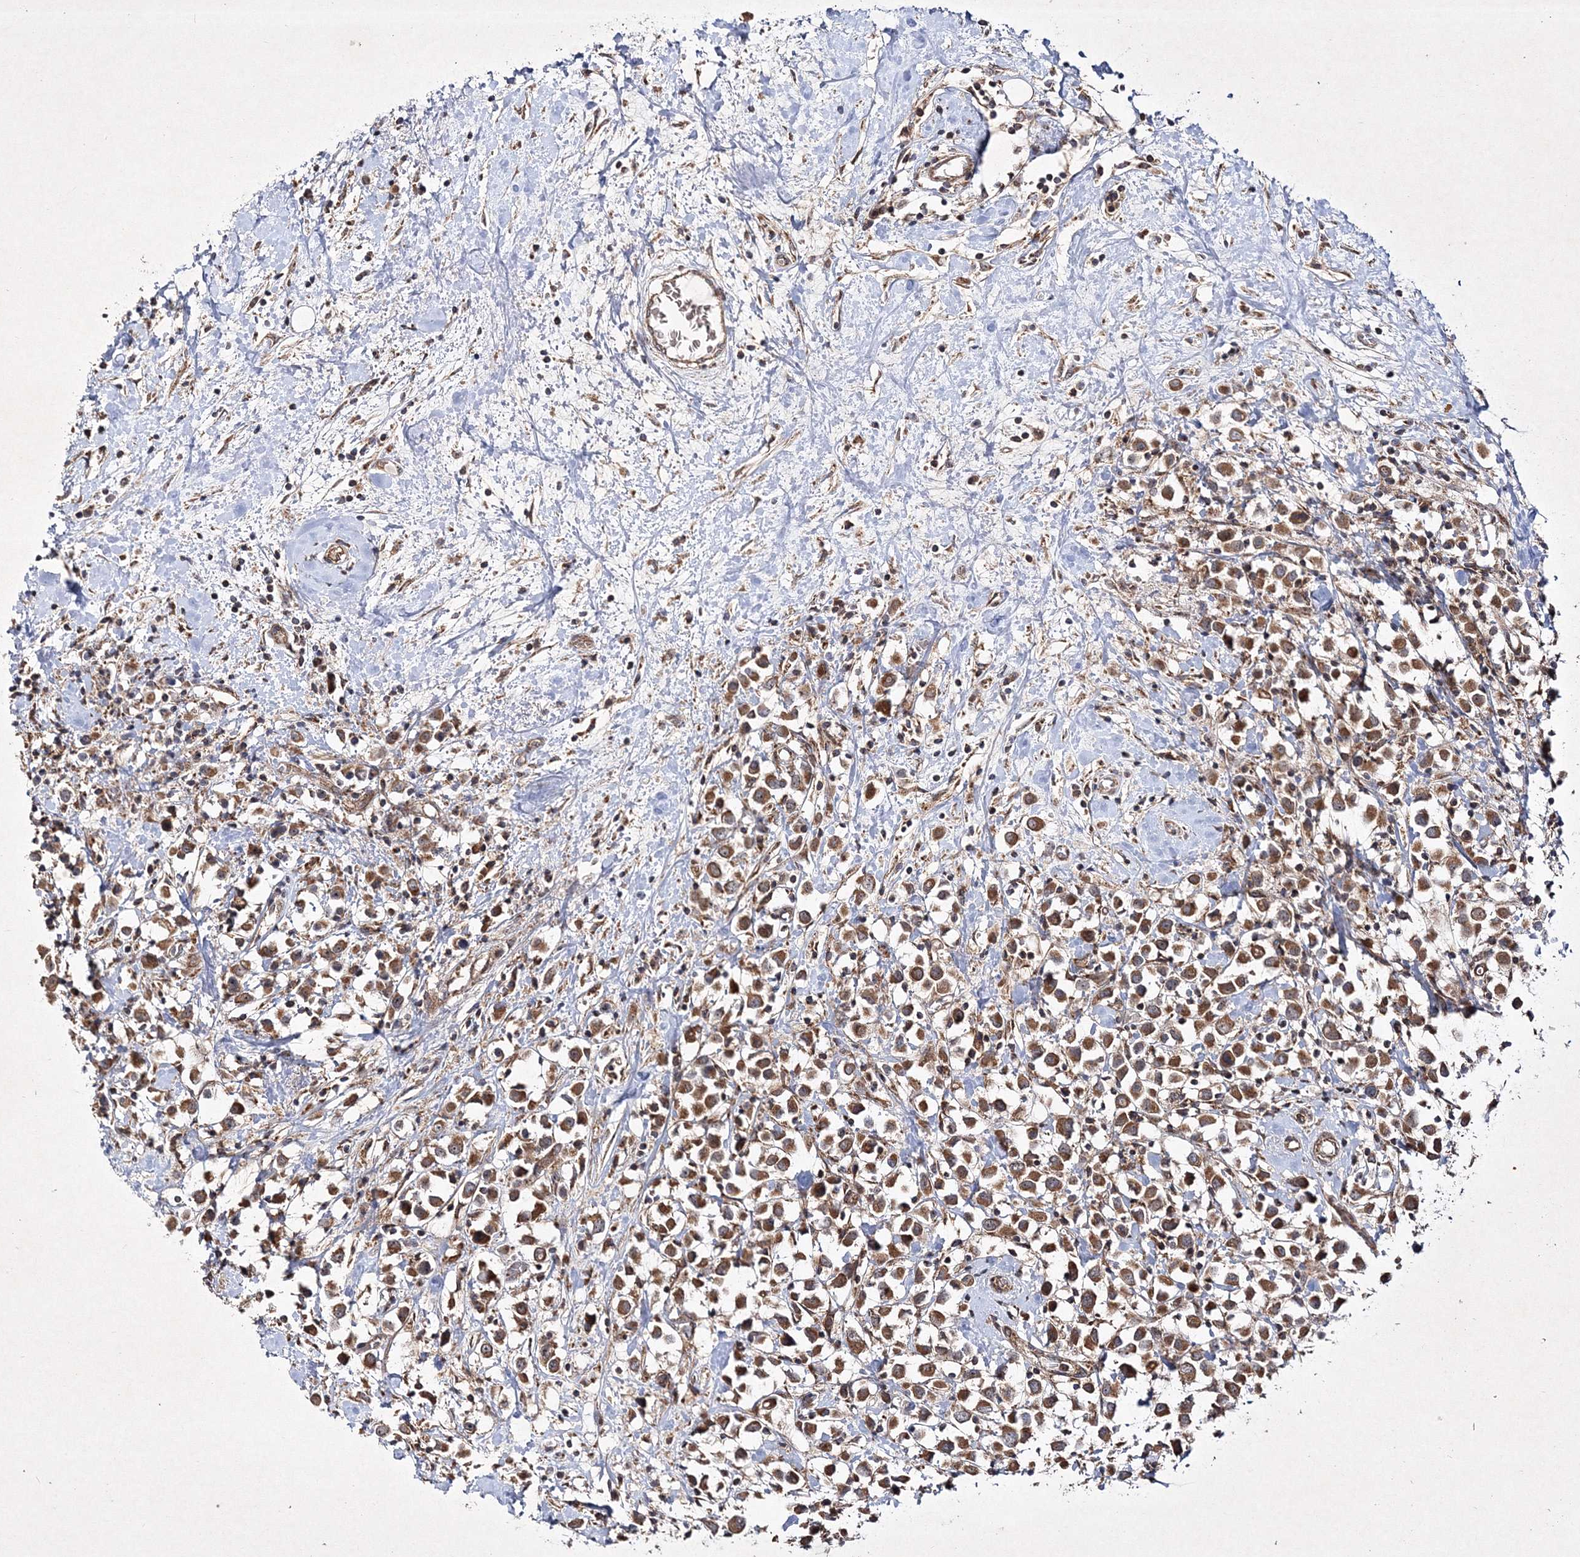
{"staining": {"intensity": "moderate", "quantity": ">75%", "location": "cytoplasmic/membranous"}, "tissue": "breast cancer", "cell_type": "Tumor cells", "image_type": "cancer", "snomed": [{"axis": "morphology", "description": "Duct carcinoma"}, {"axis": "topography", "description": "Breast"}], "caption": "The image shows a brown stain indicating the presence of a protein in the cytoplasmic/membranous of tumor cells in breast cancer (invasive ductal carcinoma). The staining is performed using DAB brown chromogen to label protein expression. The nuclei are counter-stained blue using hematoxylin.", "gene": "SCRN3", "patient": {"sex": "female", "age": 61}}